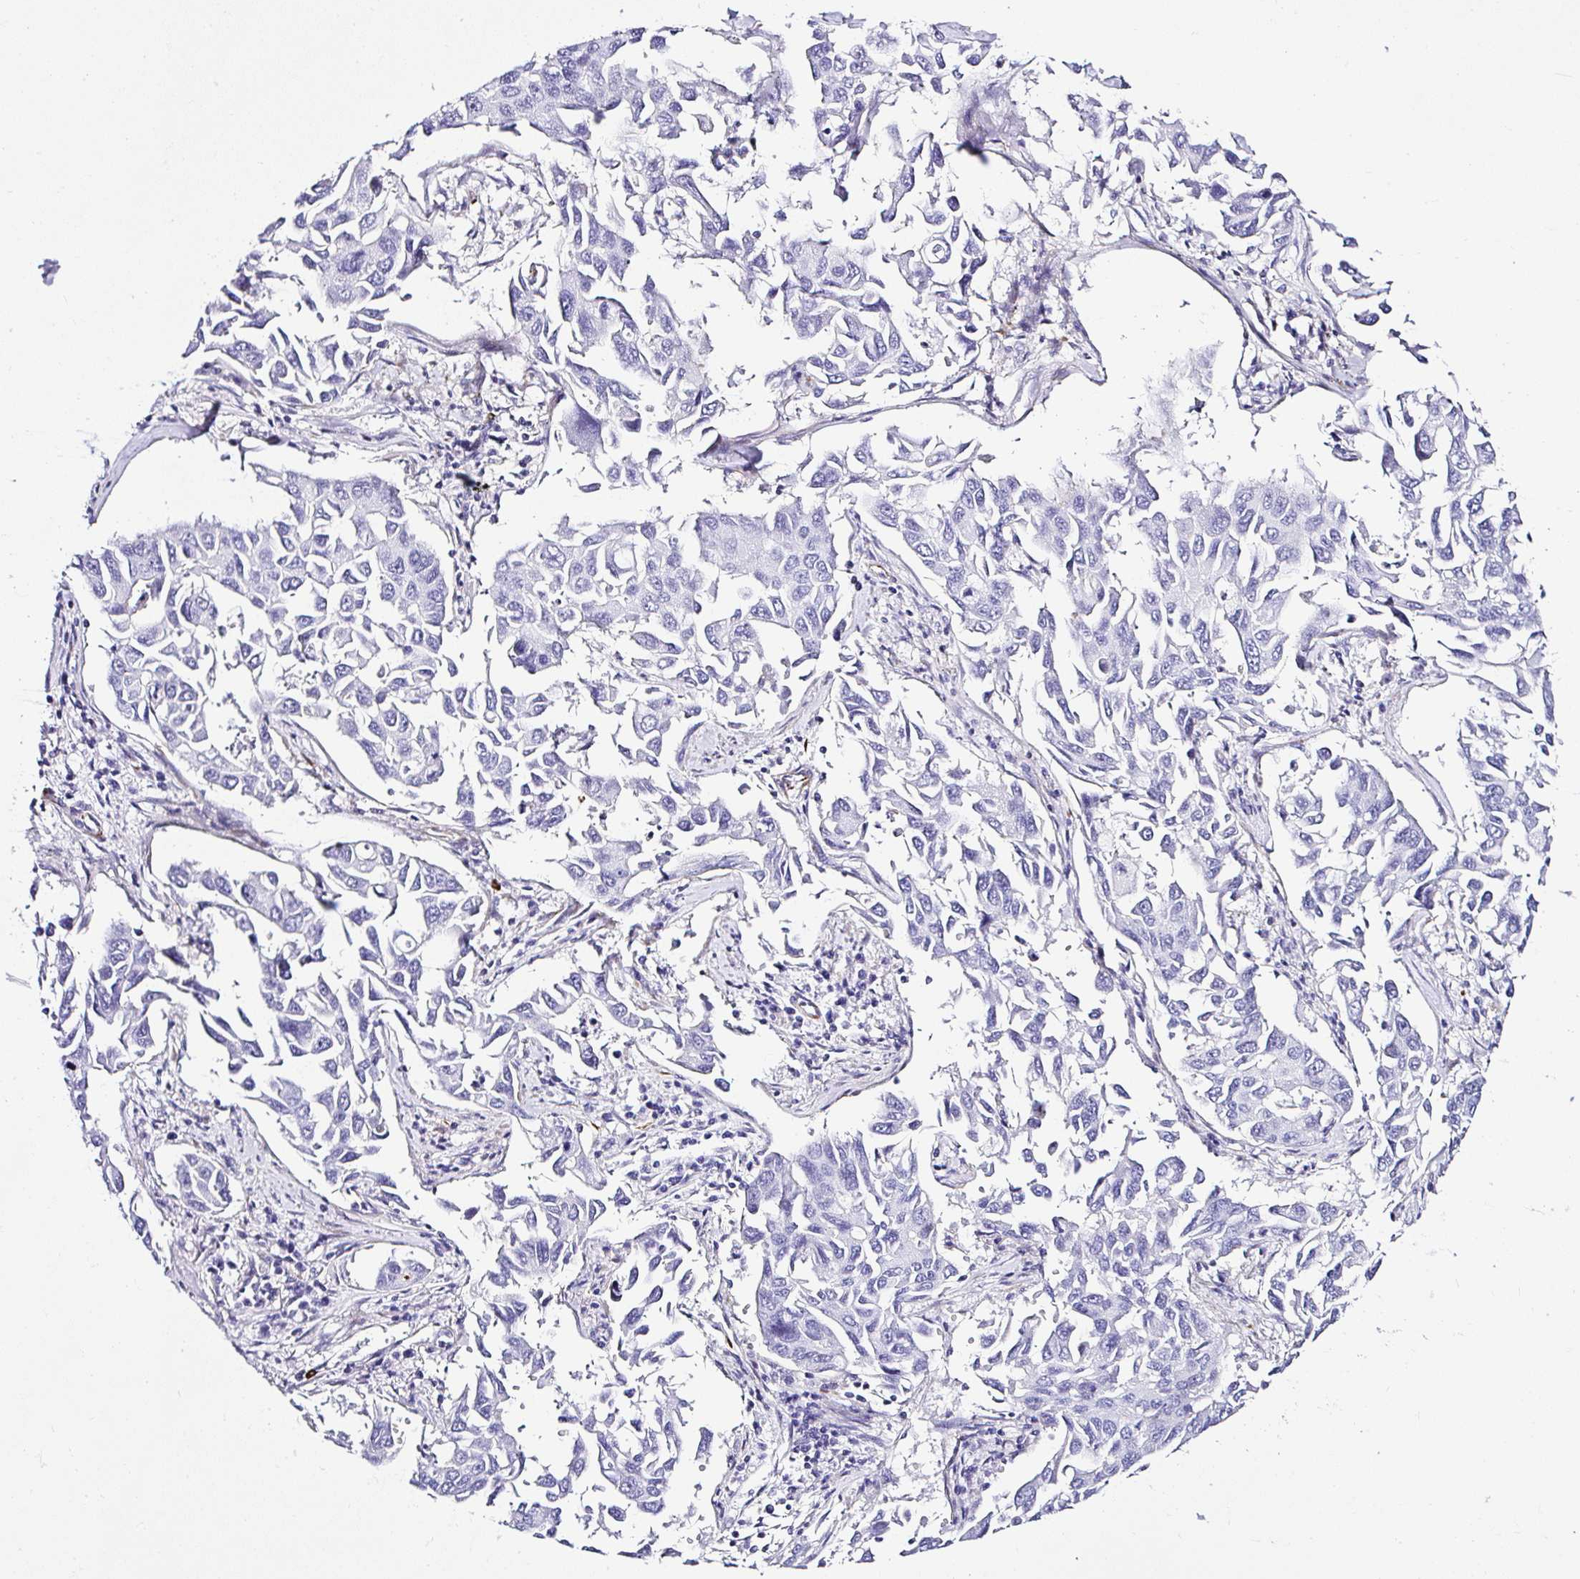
{"staining": {"intensity": "negative", "quantity": "none", "location": "none"}, "tissue": "lung cancer", "cell_type": "Tumor cells", "image_type": "cancer", "snomed": [{"axis": "morphology", "description": "Adenocarcinoma, NOS"}, {"axis": "topography", "description": "Lung"}], "caption": "Immunohistochemical staining of adenocarcinoma (lung) exhibits no significant staining in tumor cells.", "gene": "DEPDC5", "patient": {"sex": "male", "age": 64}}